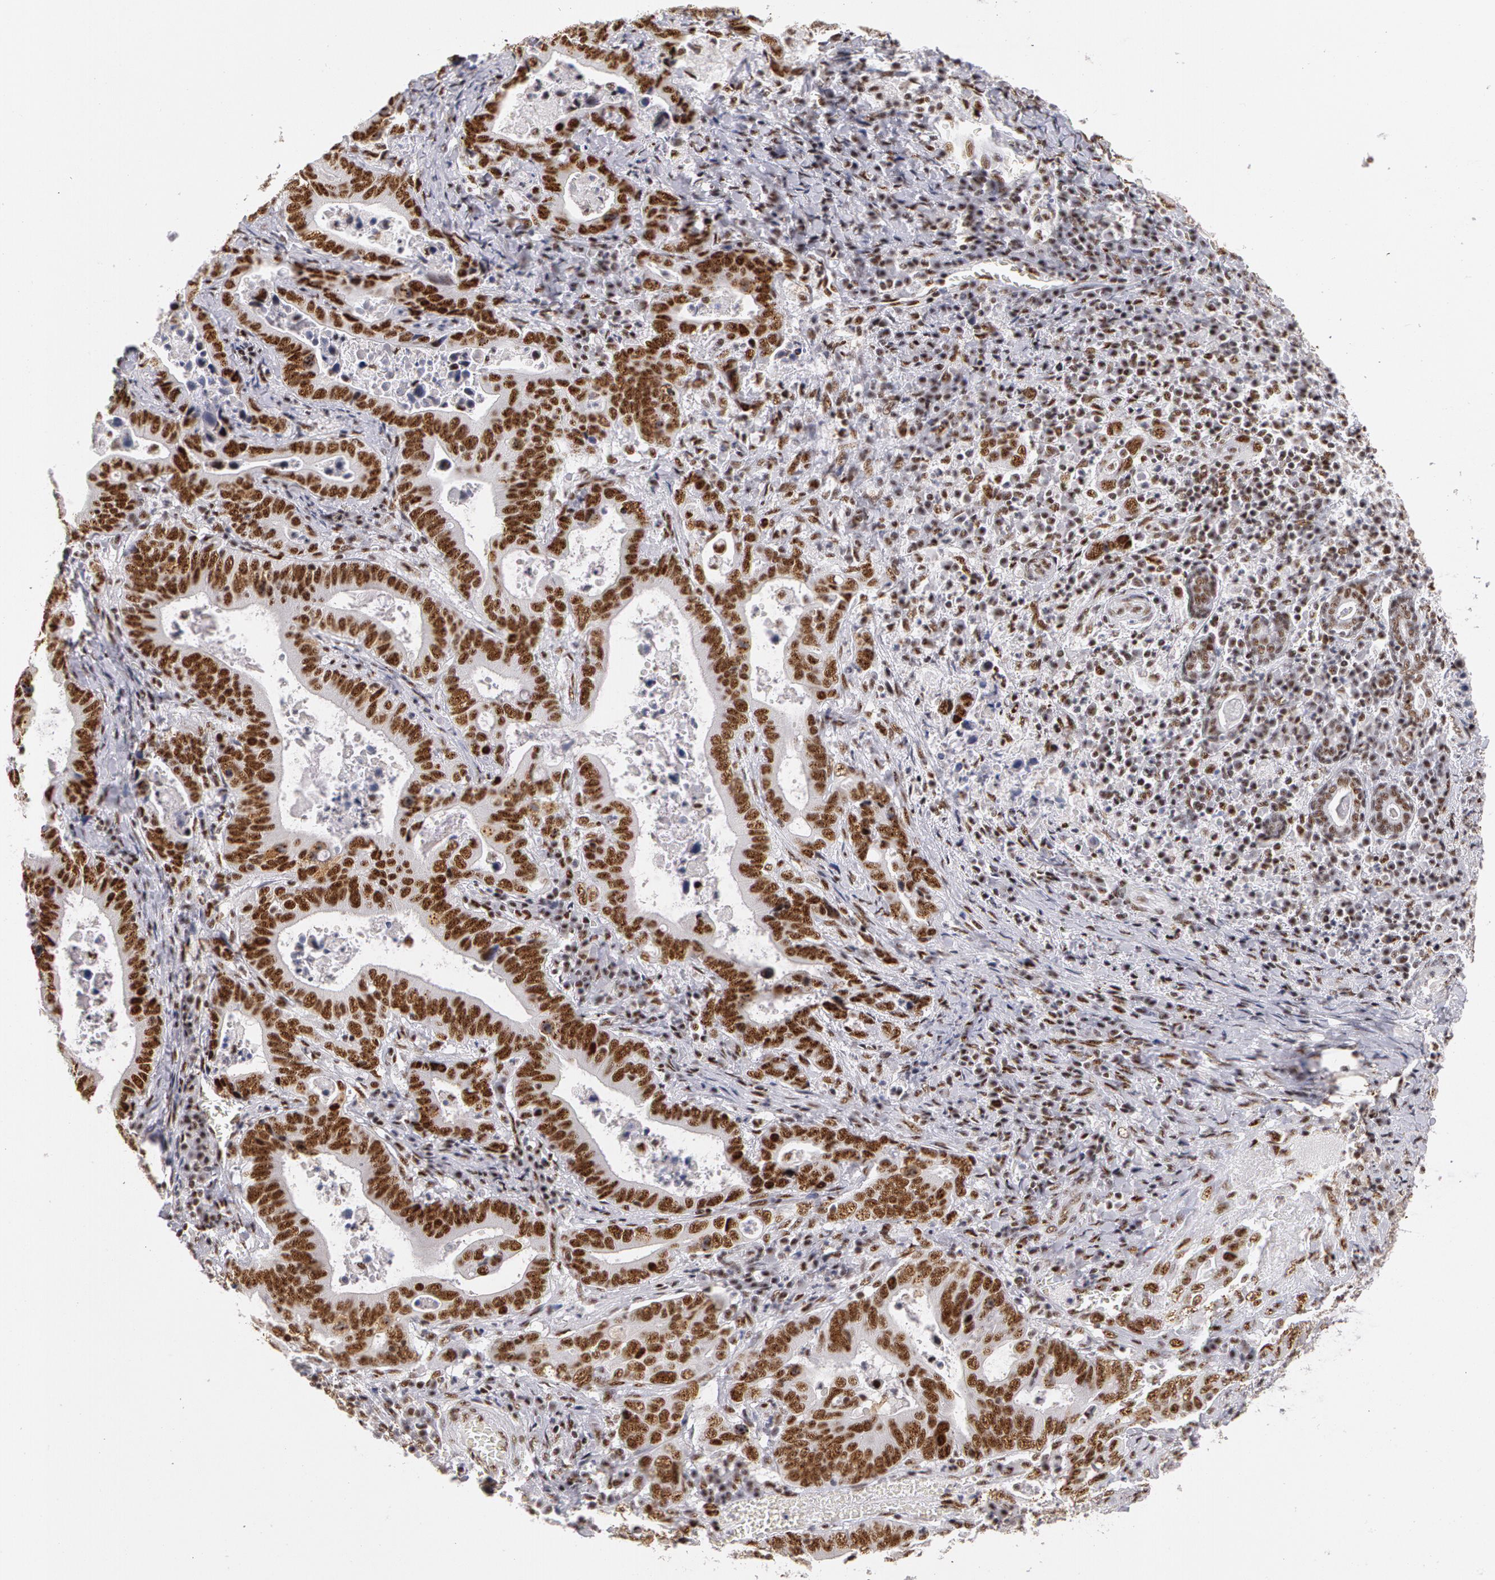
{"staining": {"intensity": "strong", "quantity": ">75%", "location": "nuclear"}, "tissue": "stomach cancer", "cell_type": "Tumor cells", "image_type": "cancer", "snomed": [{"axis": "morphology", "description": "Adenocarcinoma, NOS"}, {"axis": "topography", "description": "Stomach, upper"}], "caption": "This image exhibits IHC staining of human stomach adenocarcinoma, with high strong nuclear staining in approximately >75% of tumor cells.", "gene": "PNN", "patient": {"sex": "male", "age": 63}}